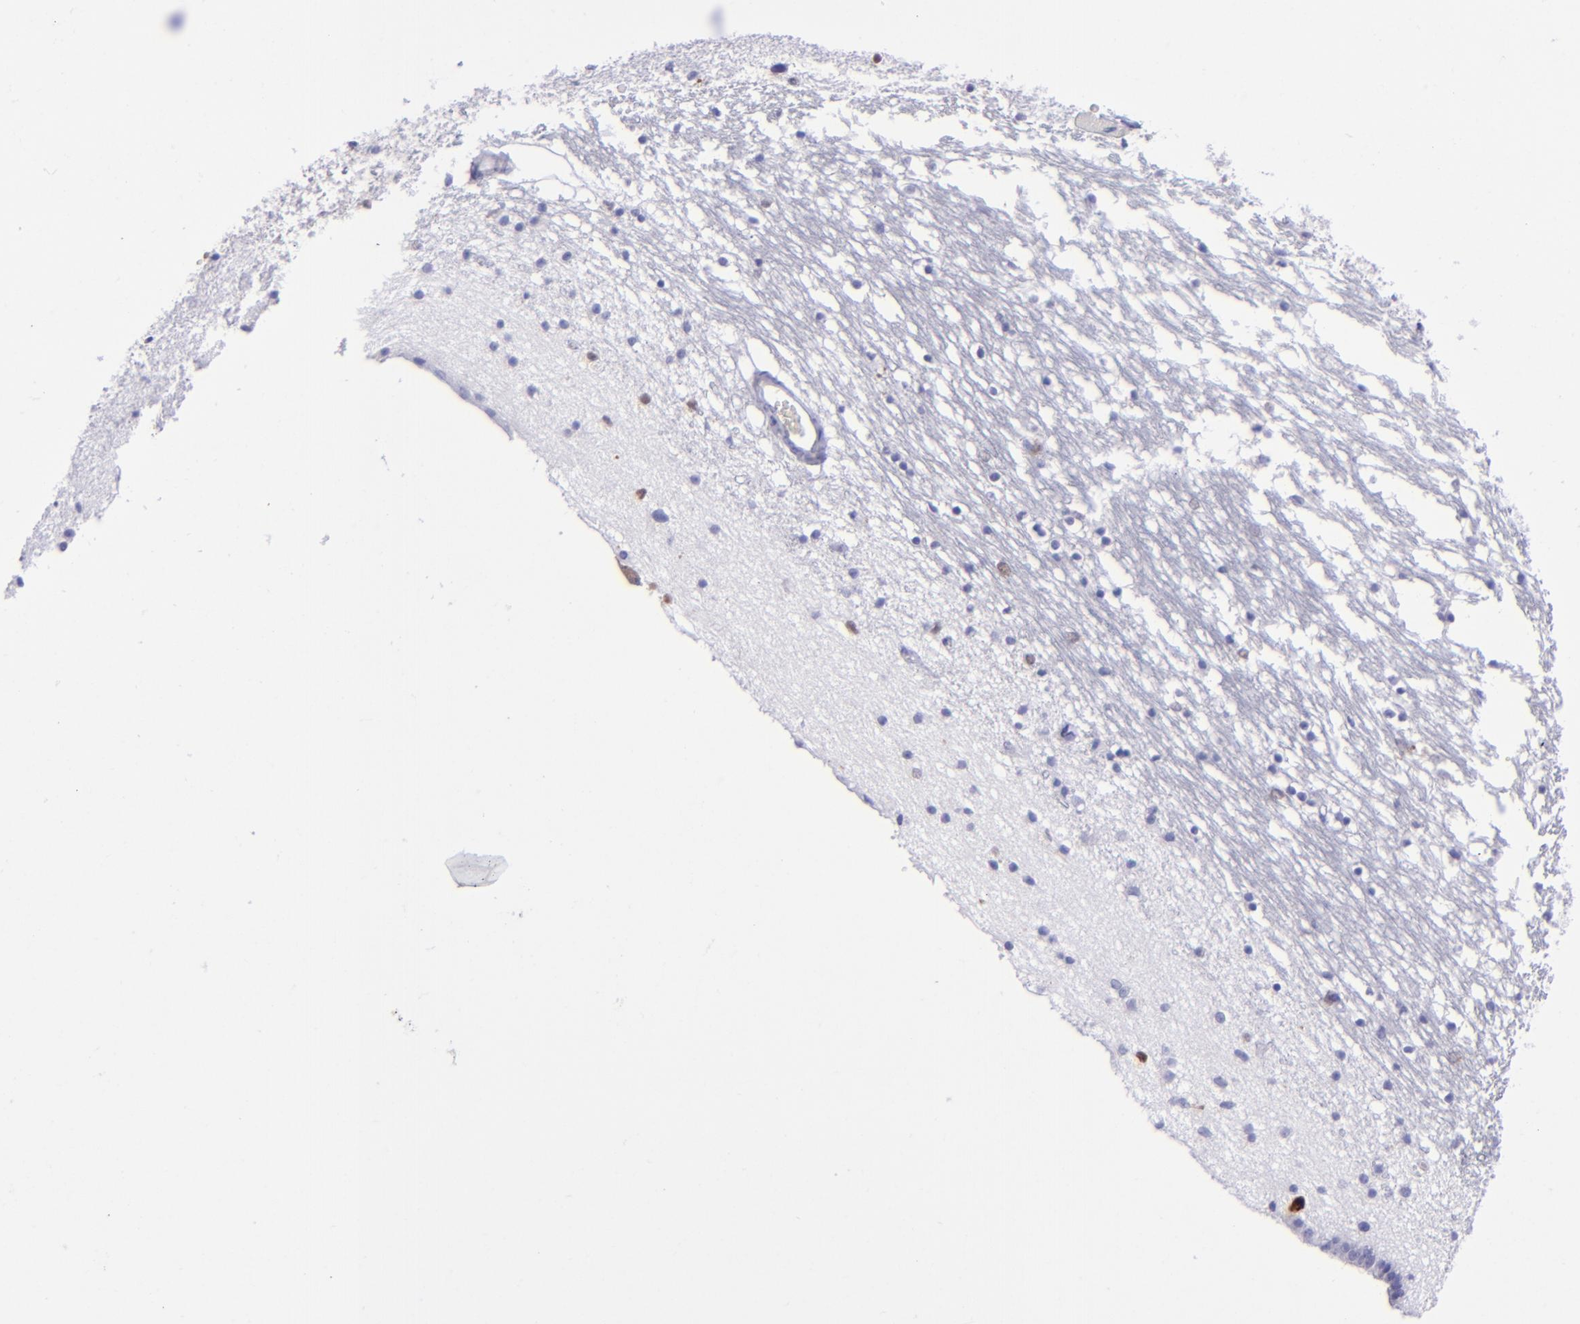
{"staining": {"intensity": "strong", "quantity": "<25%", "location": "cytoplasmic/membranous,nuclear"}, "tissue": "caudate", "cell_type": "Glial cells", "image_type": "normal", "snomed": [{"axis": "morphology", "description": "Normal tissue, NOS"}, {"axis": "topography", "description": "Lateral ventricle wall"}], "caption": "Caudate was stained to show a protein in brown. There is medium levels of strong cytoplasmic/membranous,nuclear positivity in about <25% of glial cells. Nuclei are stained in blue.", "gene": "TYMP", "patient": {"sex": "male", "age": 45}}